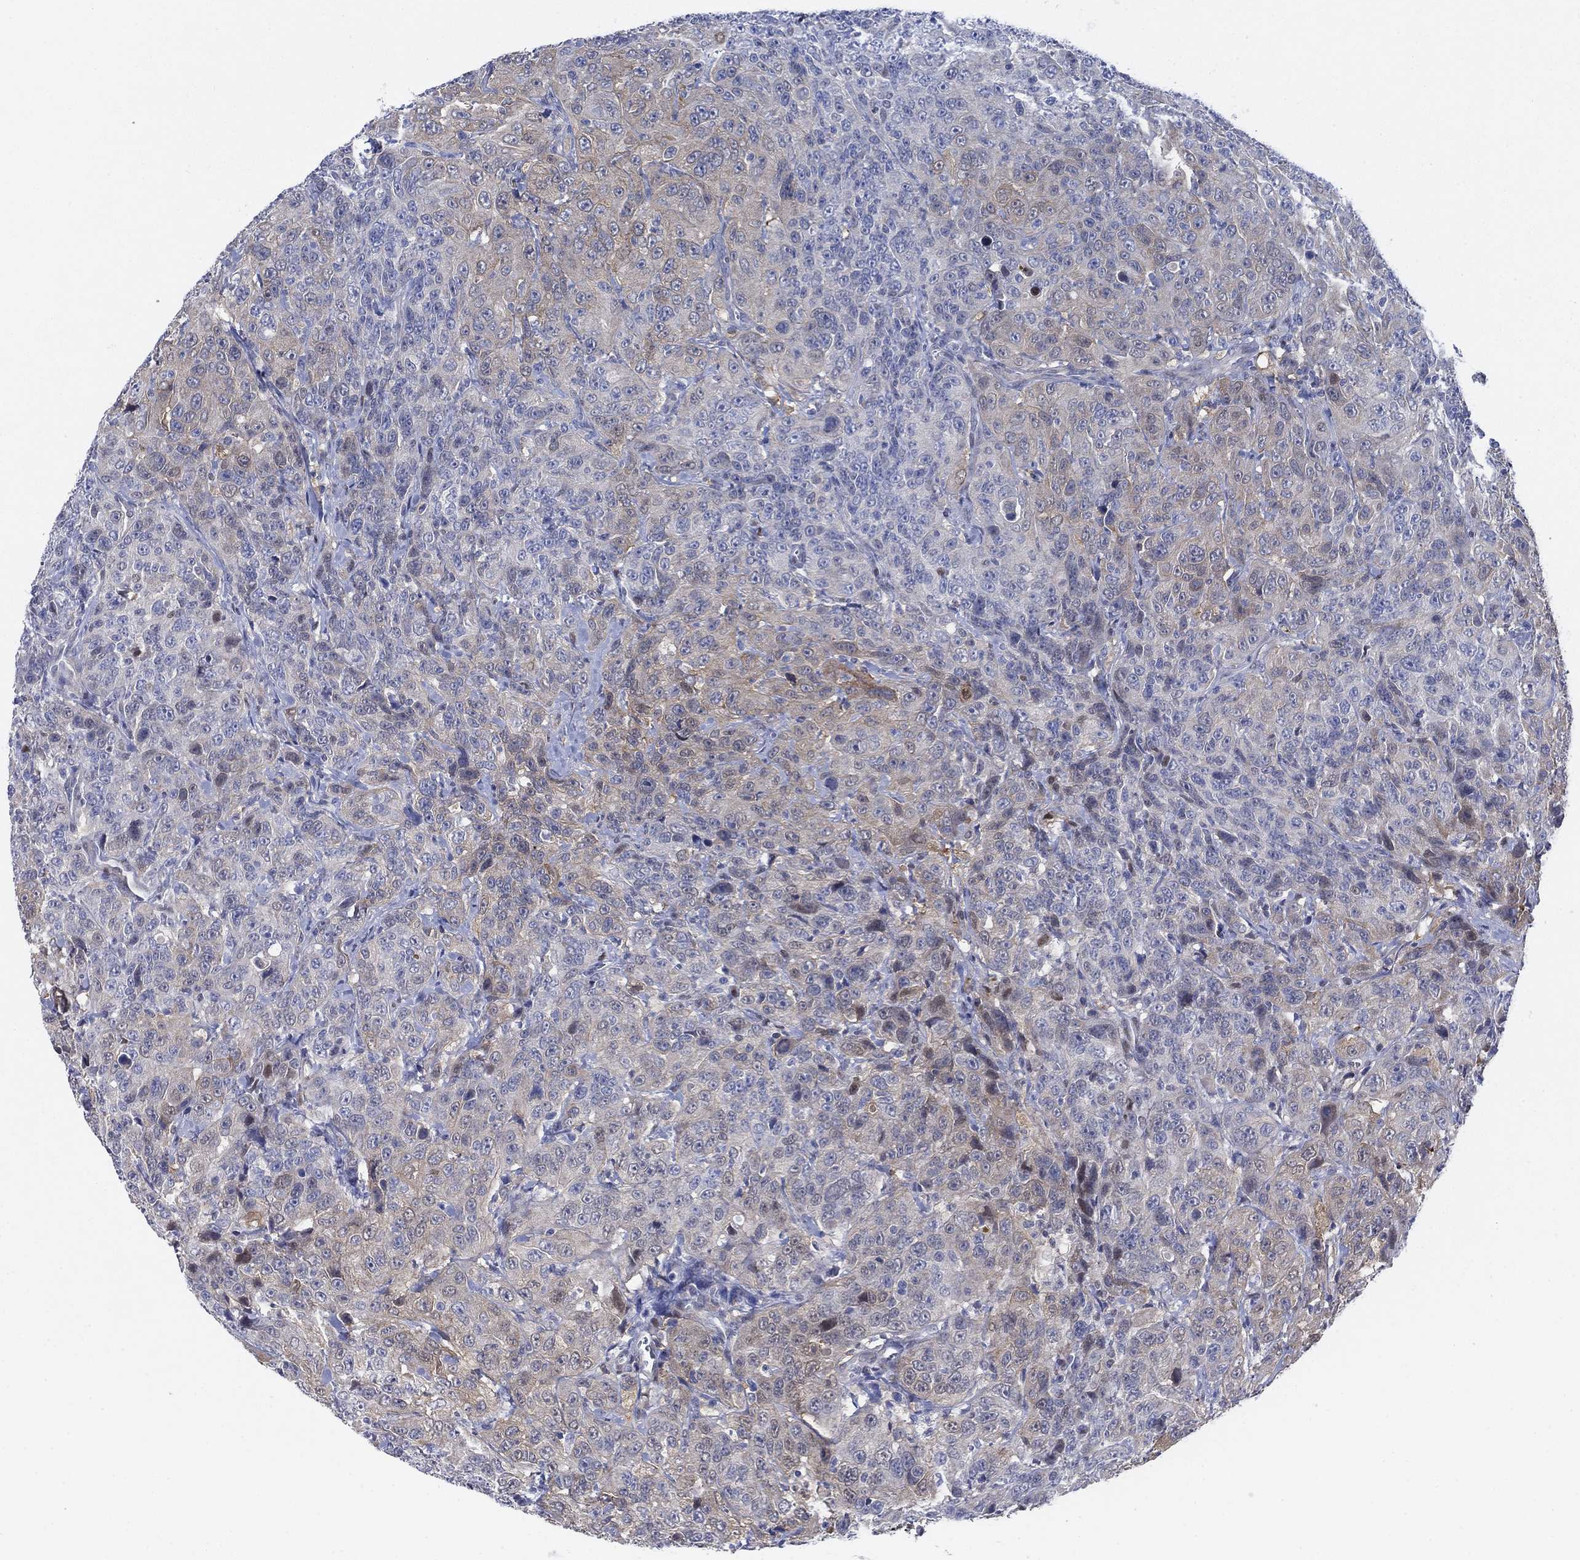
{"staining": {"intensity": "moderate", "quantity": "<25%", "location": "cytoplasmic/membranous"}, "tissue": "urothelial cancer", "cell_type": "Tumor cells", "image_type": "cancer", "snomed": [{"axis": "morphology", "description": "Urothelial carcinoma, NOS"}, {"axis": "morphology", "description": "Urothelial carcinoma, High grade"}, {"axis": "topography", "description": "Urinary bladder"}], "caption": "Immunohistochemical staining of human high-grade urothelial carcinoma displays low levels of moderate cytoplasmic/membranous expression in about <25% of tumor cells. Using DAB (brown) and hematoxylin (blue) stains, captured at high magnification using brightfield microscopy.", "gene": "MYO3A", "patient": {"sex": "female", "age": 73}}